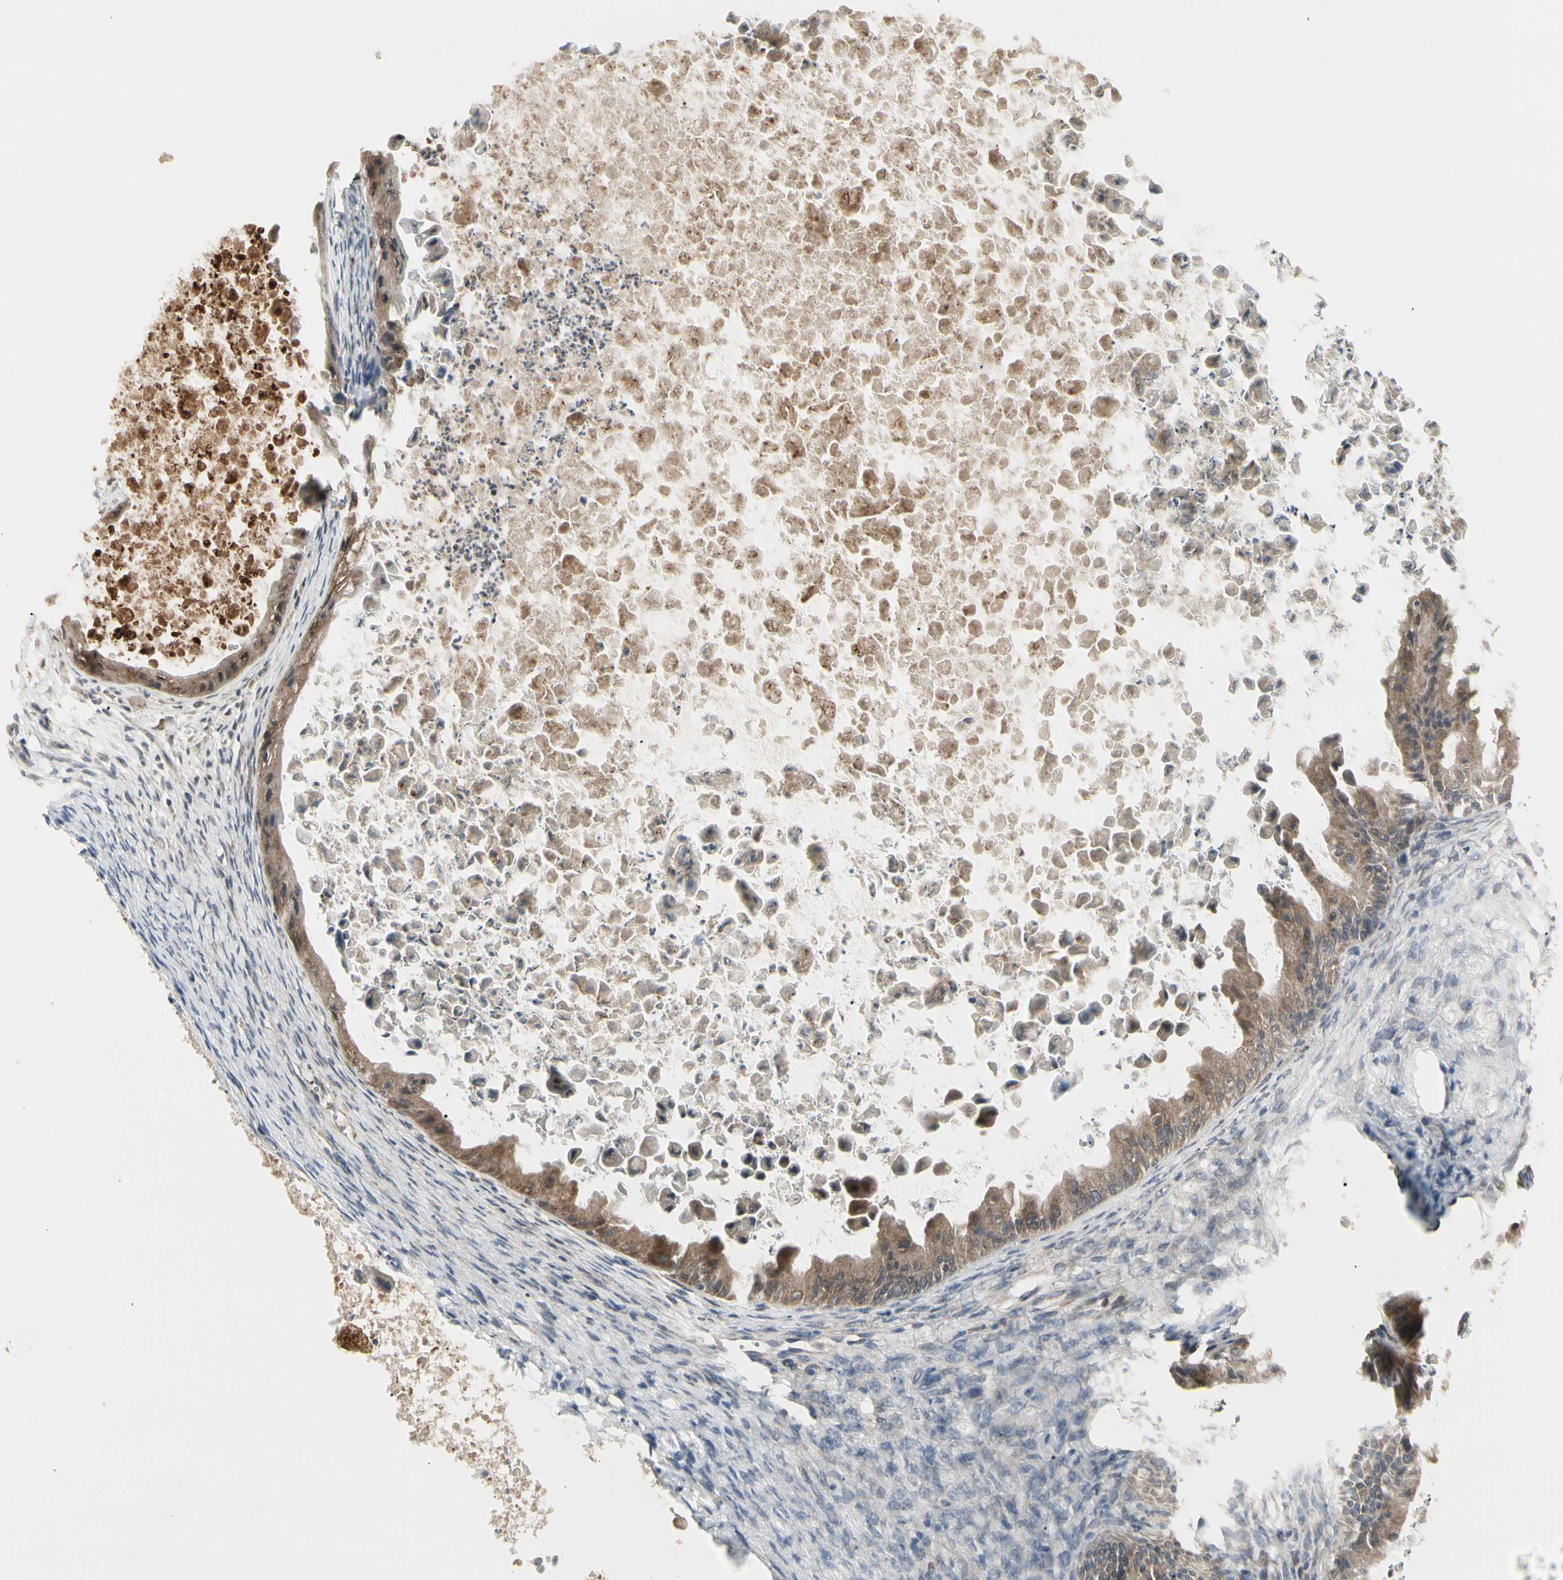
{"staining": {"intensity": "moderate", "quantity": ">75%", "location": "cytoplasmic/membranous"}, "tissue": "ovarian cancer", "cell_type": "Tumor cells", "image_type": "cancer", "snomed": [{"axis": "morphology", "description": "Cystadenocarcinoma, mucinous, NOS"}, {"axis": "topography", "description": "Ovary"}], "caption": "High-power microscopy captured an immunohistochemistry micrograph of ovarian mucinous cystadenocarcinoma, revealing moderate cytoplasmic/membranous expression in about >75% of tumor cells. (DAB IHC, brown staining for protein, blue staining for nuclei).", "gene": "GRN", "patient": {"sex": "female", "age": 37}}